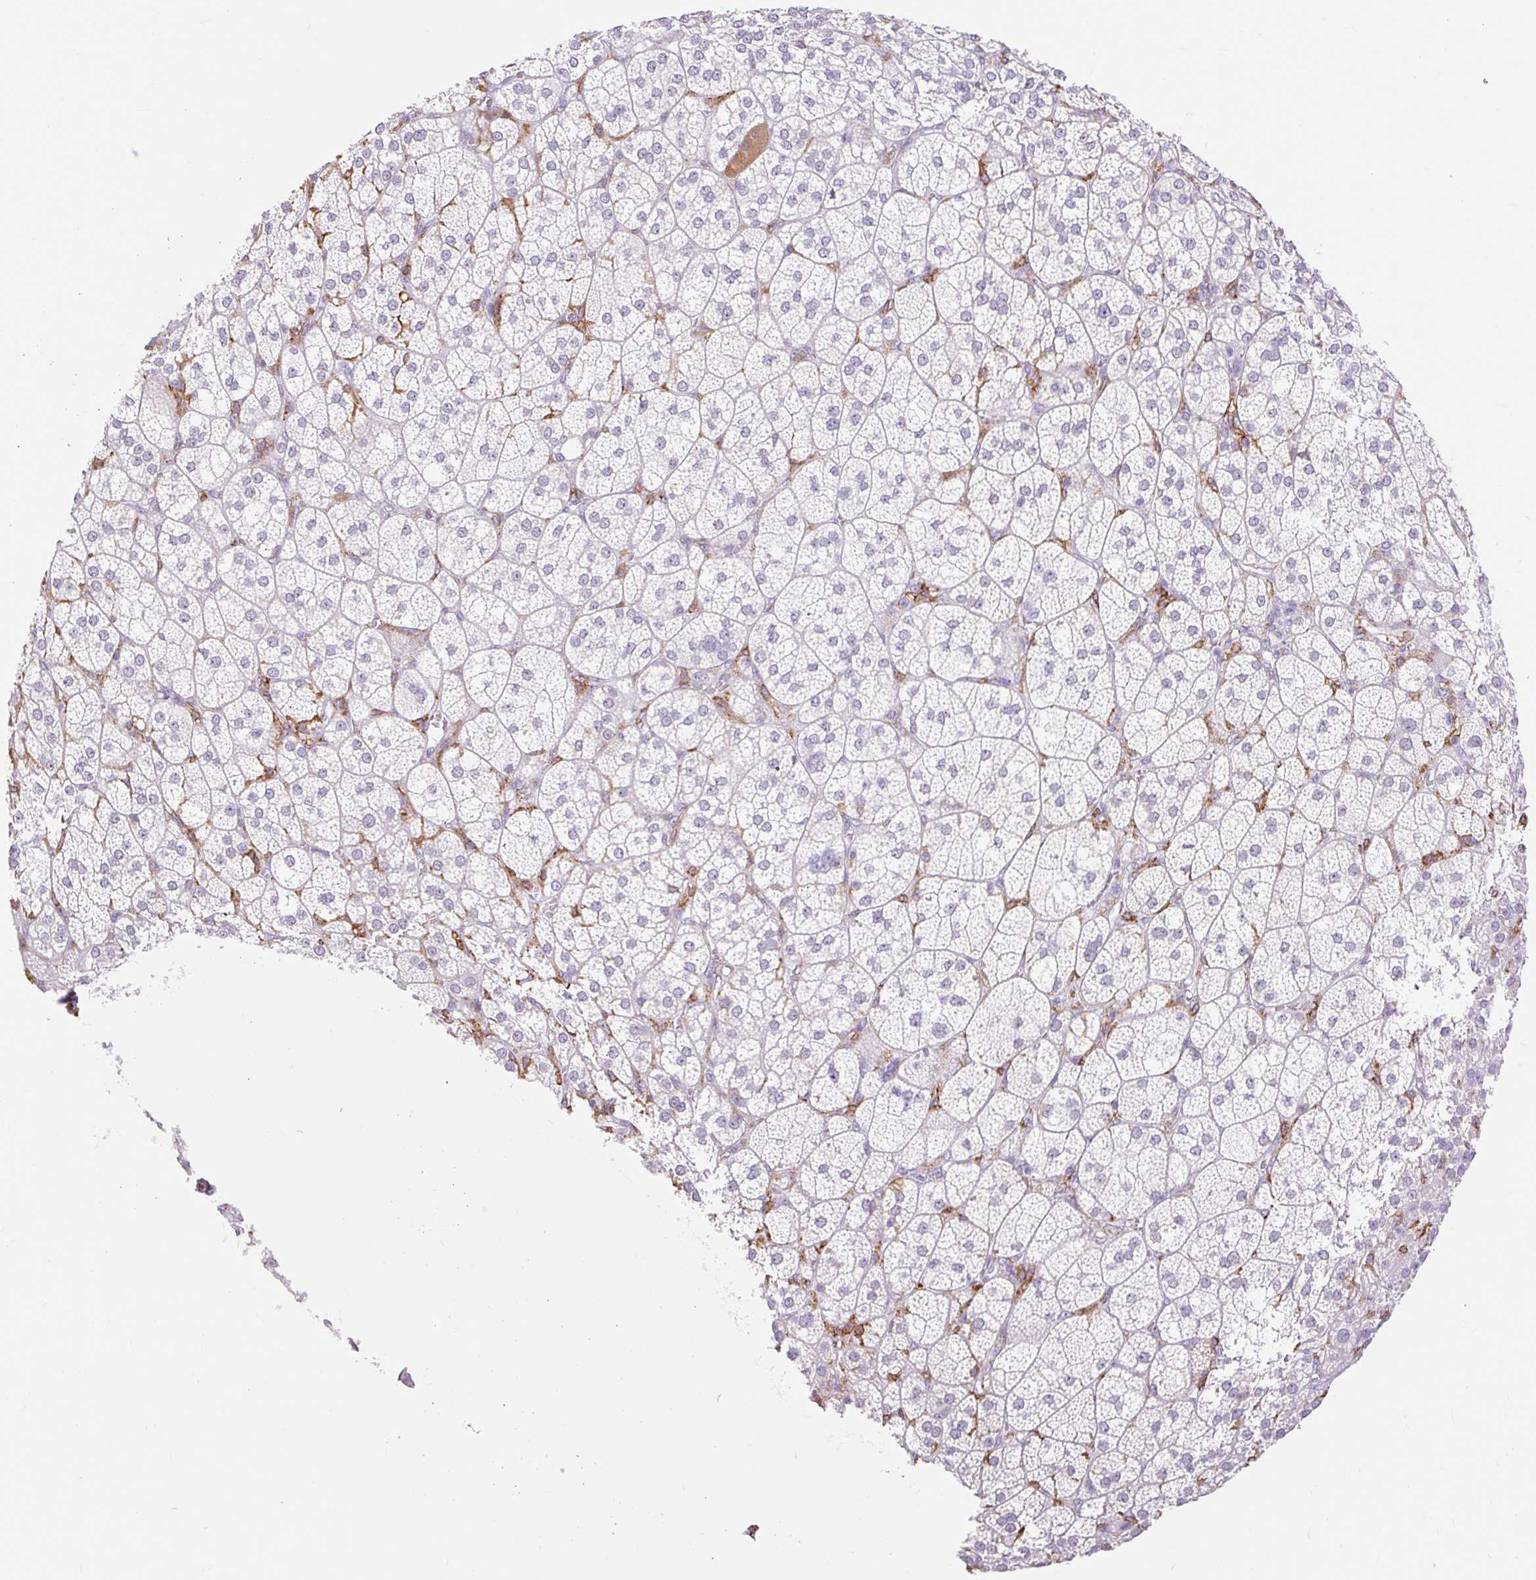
{"staining": {"intensity": "negative", "quantity": "none", "location": "none"}, "tissue": "adrenal gland", "cell_type": "Glandular cells", "image_type": "normal", "snomed": [{"axis": "morphology", "description": "Normal tissue, NOS"}, {"axis": "topography", "description": "Adrenal gland"}], "caption": "Glandular cells are negative for brown protein staining in unremarkable adrenal gland. (DAB immunohistochemistry (IHC) visualized using brightfield microscopy, high magnification).", "gene": "SIGLEC1", "patient": {"sex": "female", "age": 60}}